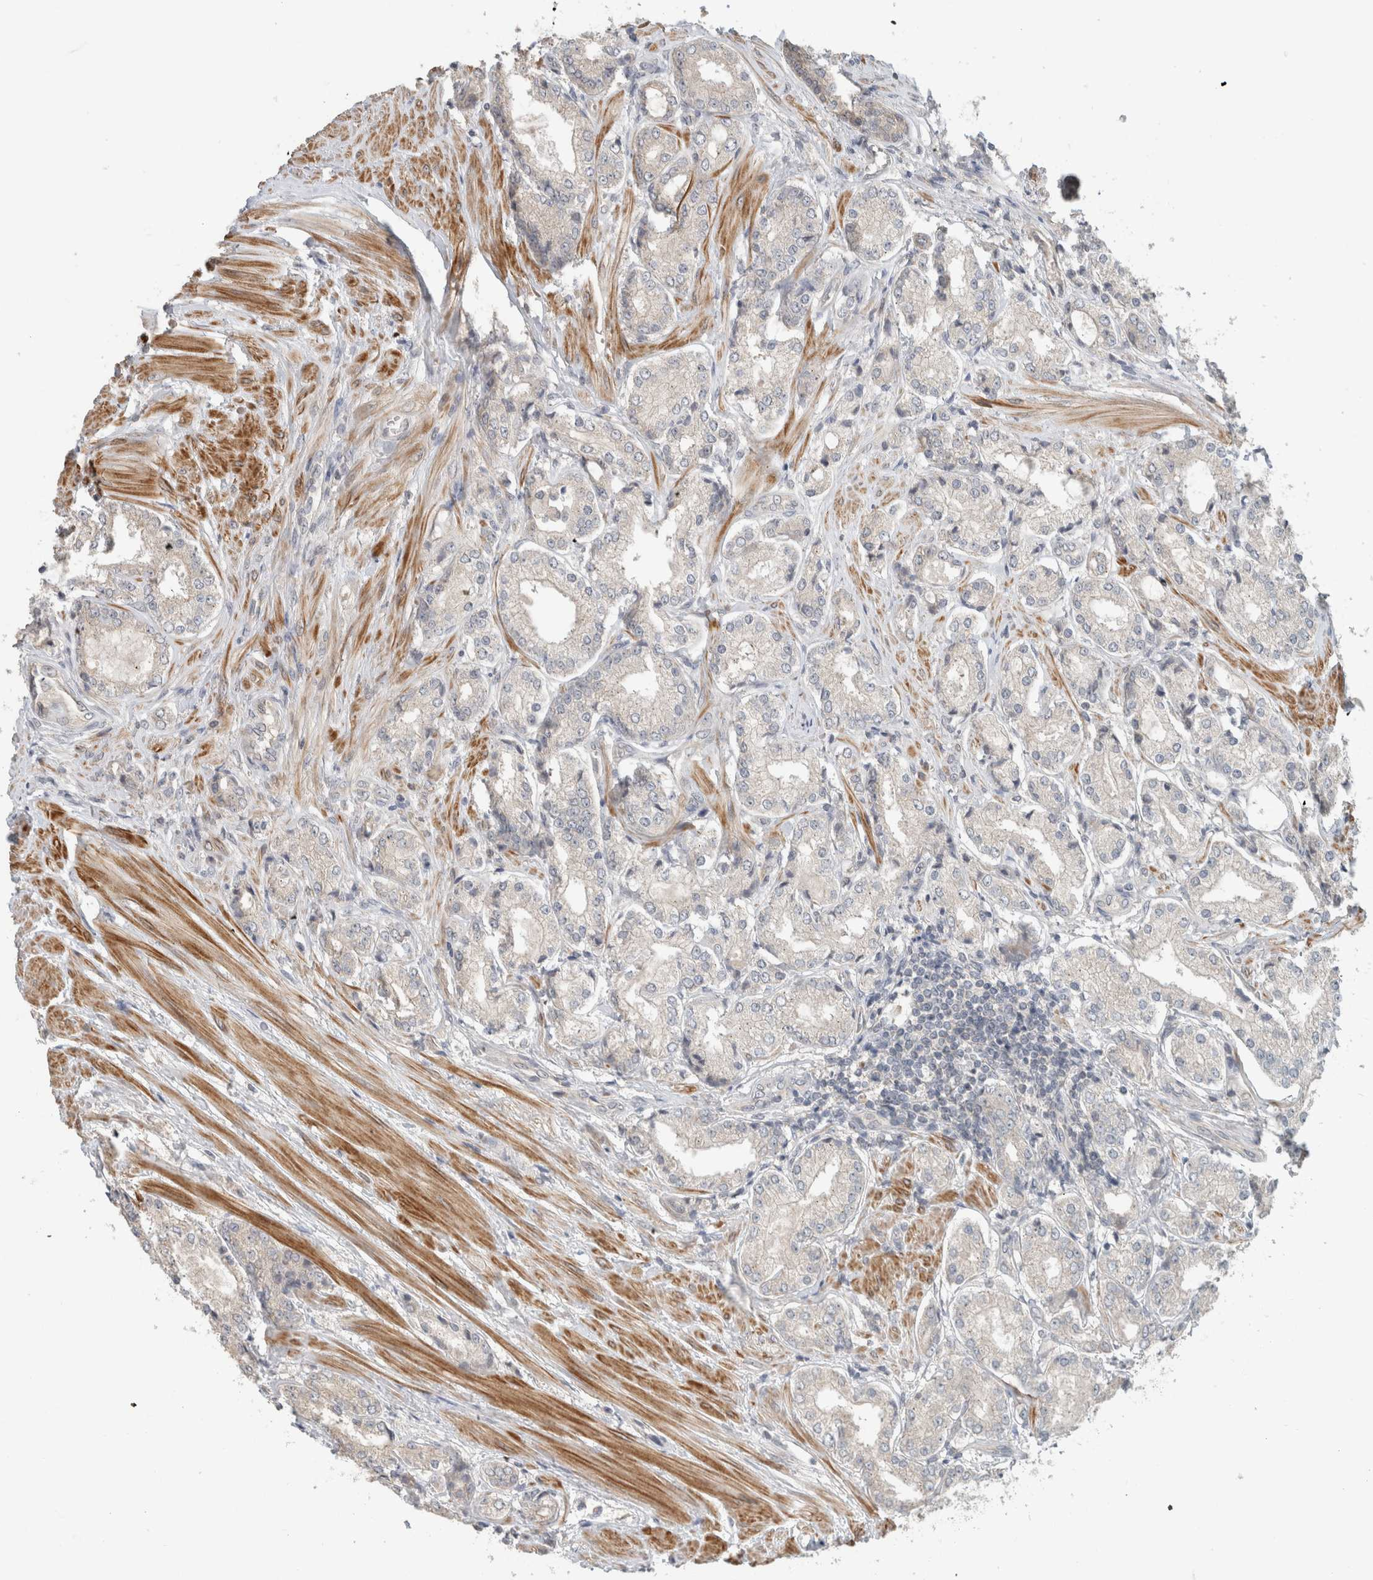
{"staining": {"intensity": "weak", "quantity": "<25%", "location": "cytoplasmic/membranous"}, "tissue": "prostate cancer", "cell_type": "Tumor cells", "image_type": "cancer", "snomed": [{"axis": "morphology", "description": "Adenocarcinoma, Low grade"}, {"axis": "topography", "description": "Prostate"}], "caption": "Immunohistochemistry (IHC) of human prostate cancer shows no expression in tumor cells.", "gene": "ERCC6L2", "patient": {"sex": "male", "age": 62}}